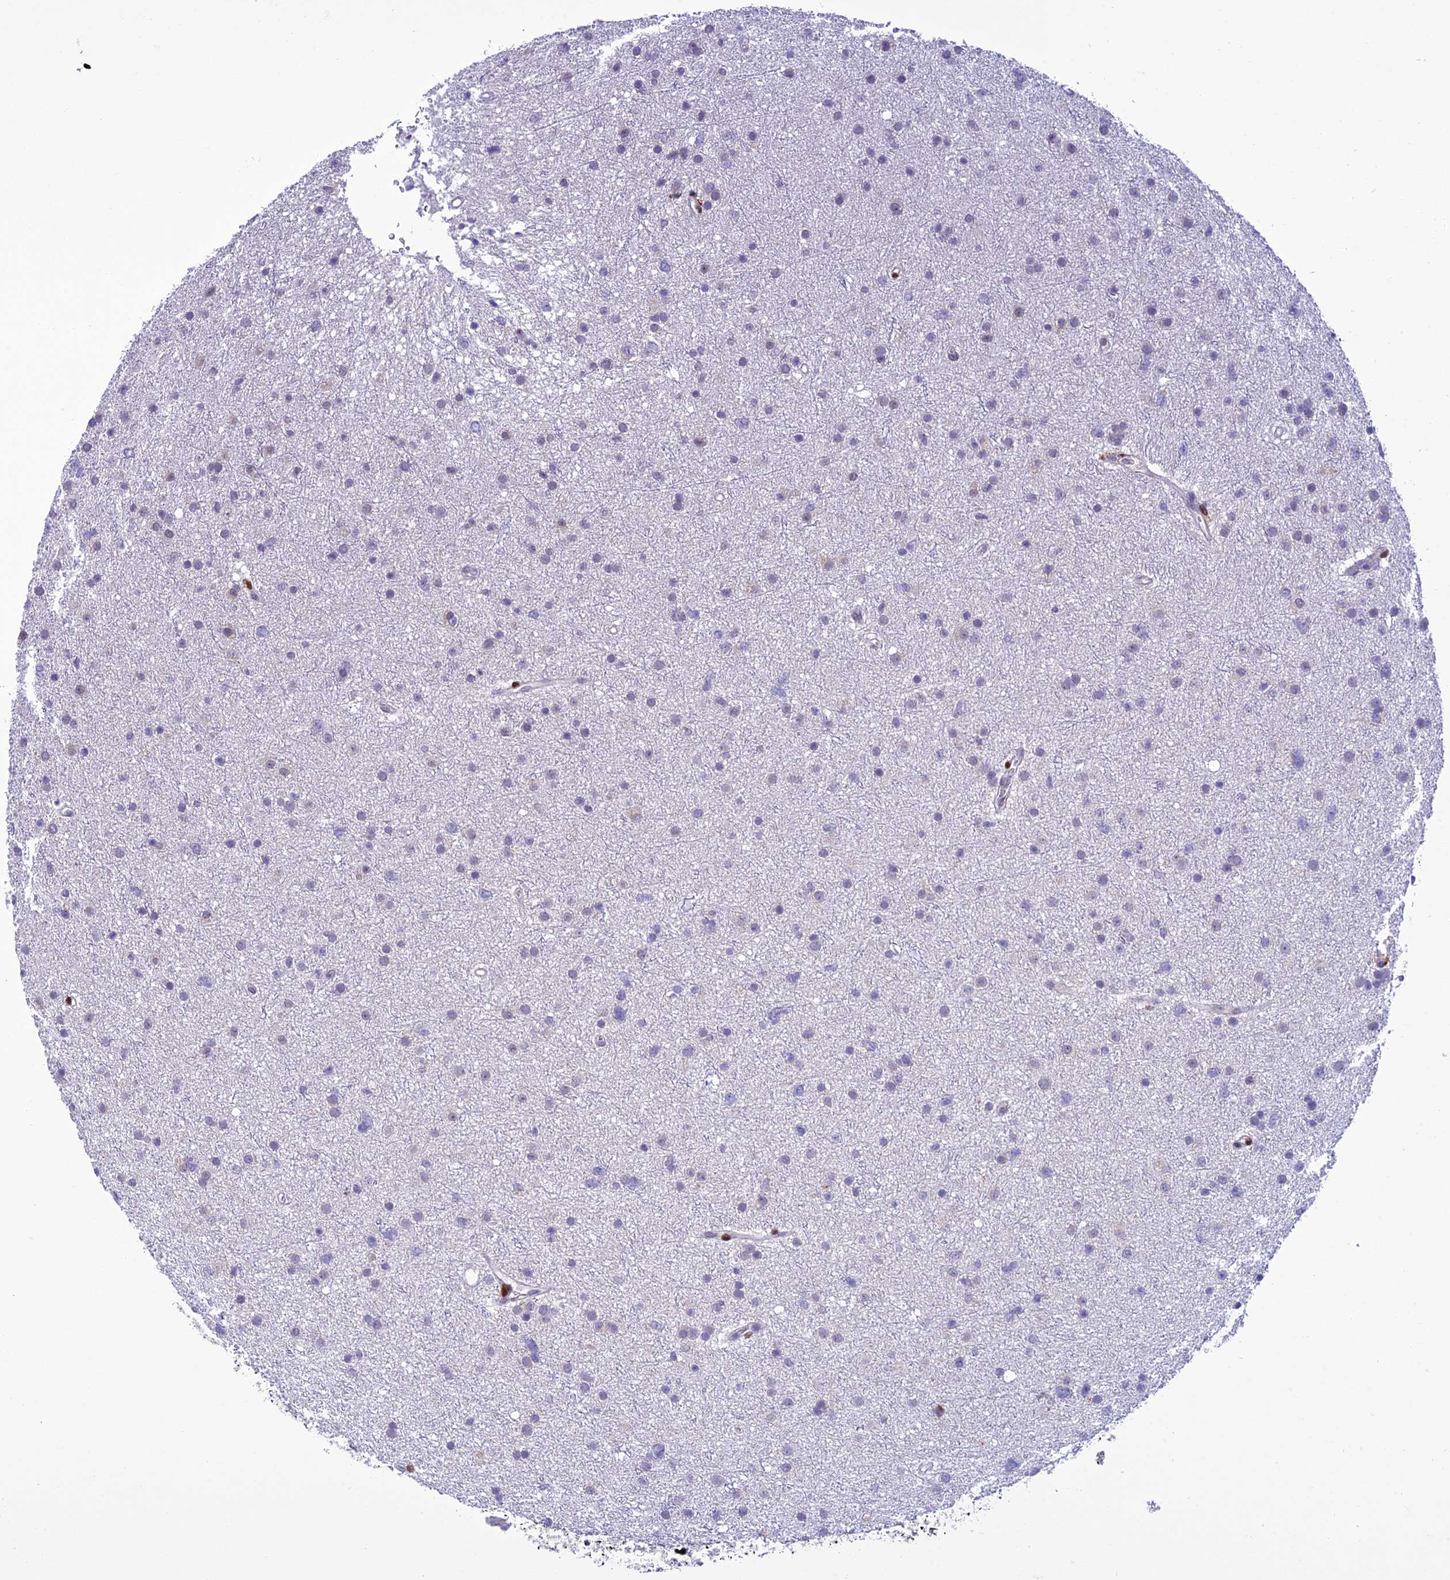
{"staining": {"intensity": "negative", "quantity": "none", "location": "none"}, "tissue": "glioma", "cell_type": "Tumor cells", "image_type": "cancer", "snomed": [{"axis": "morphology", "description": "Glioma, malignant, Low grade"}, {"axis": "topography", "description": "Cerebral cortex"}], "caption": "This is a micrograph of immunohistochemistry staining of glioma, which shows no expression in tumor cells.", "gene": "HIC1", "patient": {"sex": "female", "age": 39}}